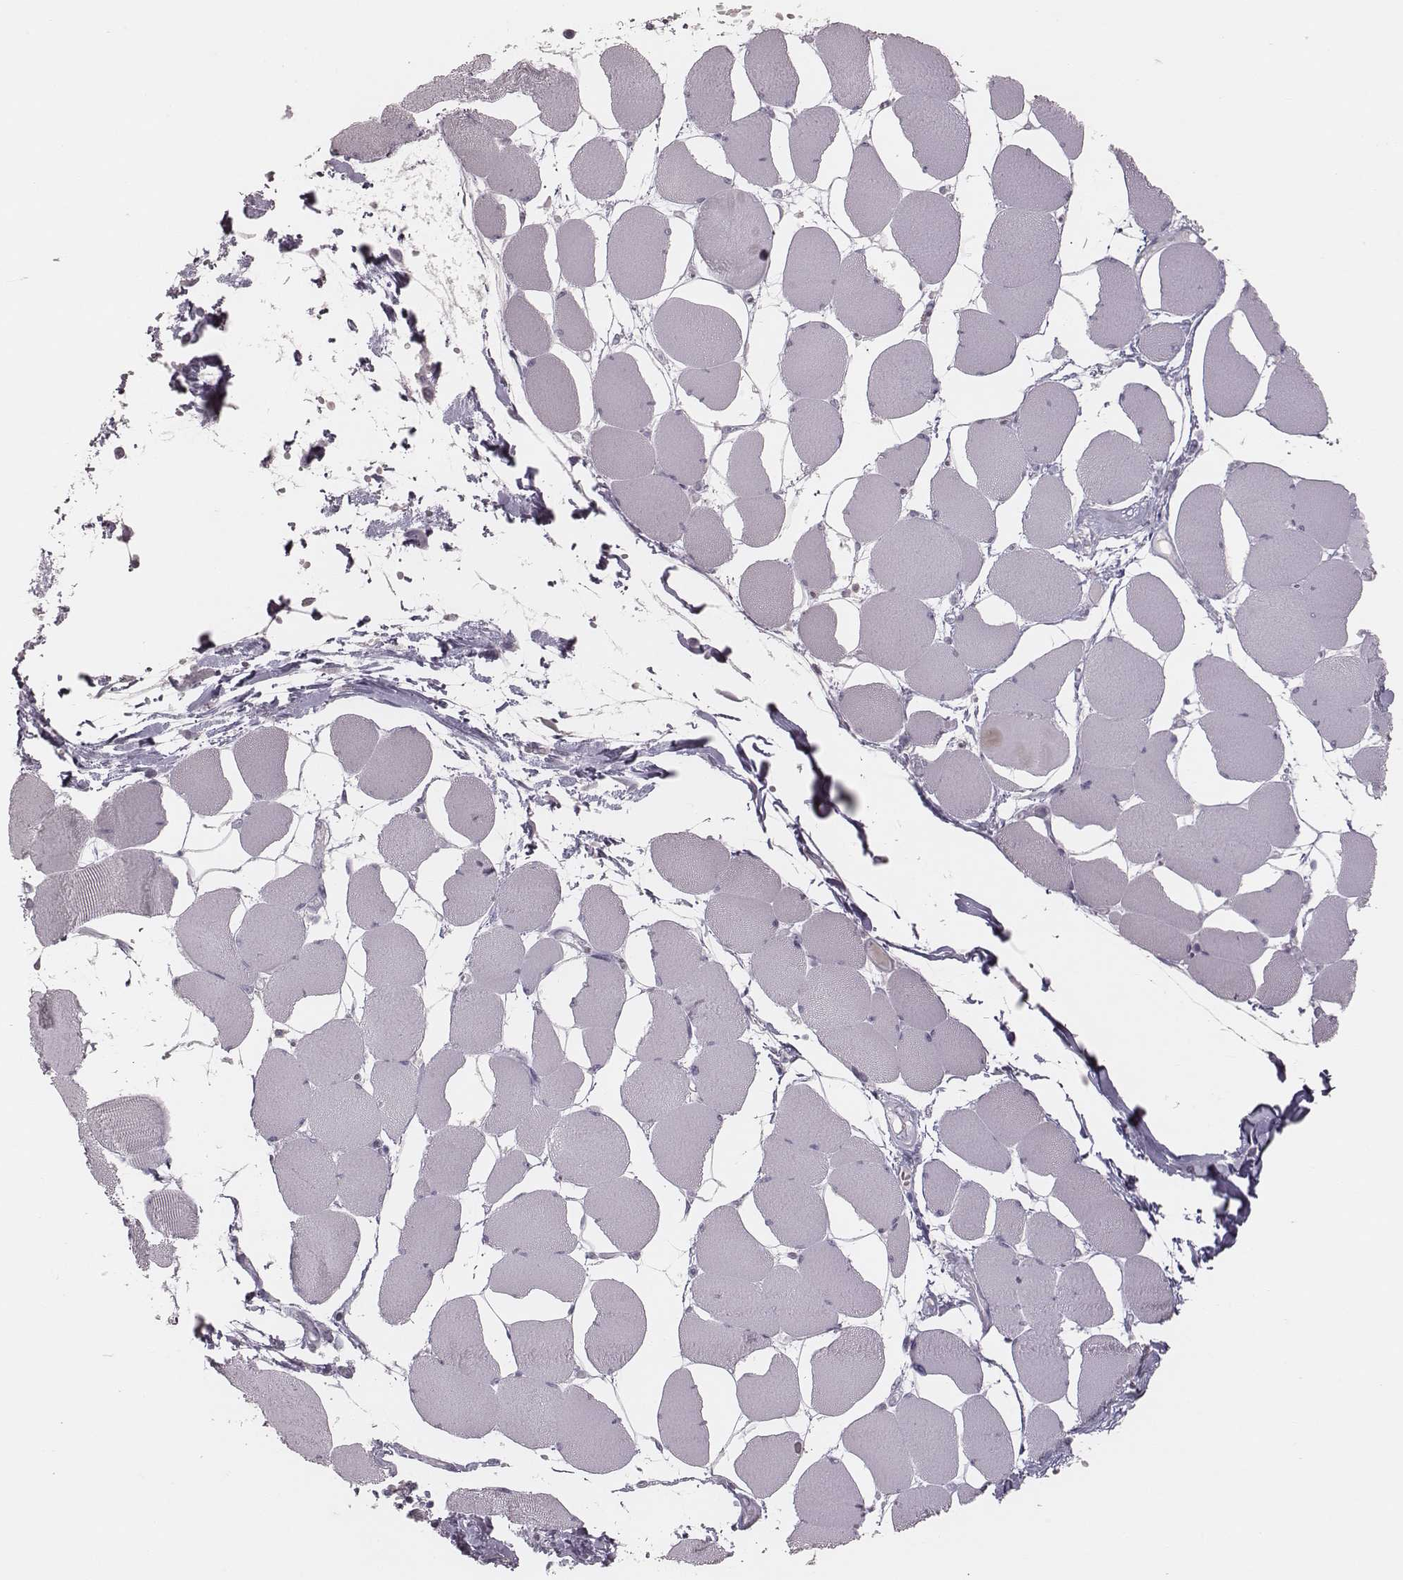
{"staining": {"intensity": "negative", "quantity": "none", "location": "none"}, "tissue": "skeletal muscle", "cell_type": "Myocytes", "image_type": "normal", "snomed": [{"axis": "morphology", "description": "Normal tissue, NOS"}, {"axis": "topography", "description": "Skeletal muscle"}], "caption": "DAB immunohistochemical staining of benign skeletal muscle exhibits no significant expression in myocytes.", "gene": "PDCD1", "patient": {"sex": "female", "age": 75}}